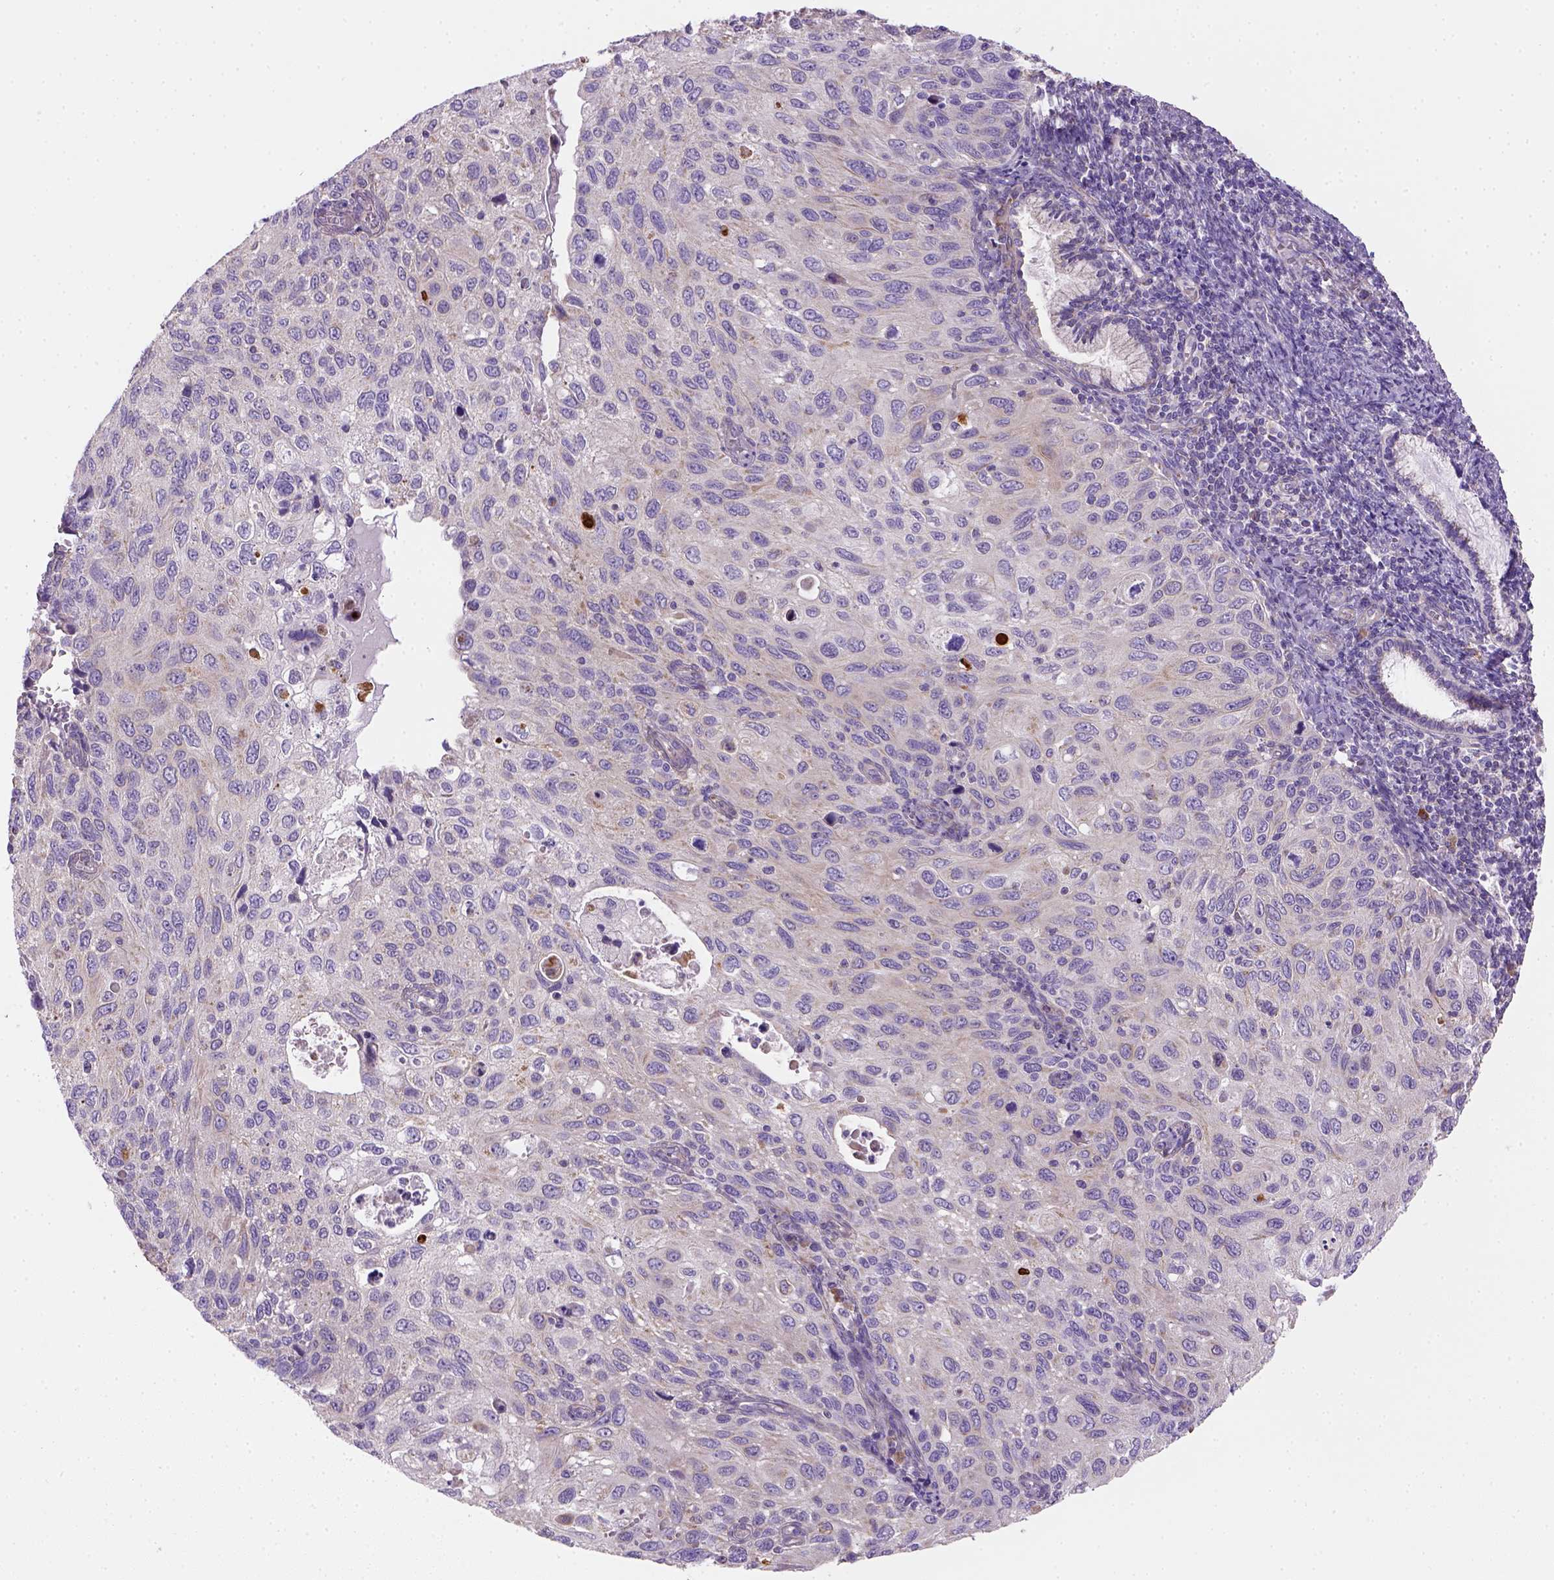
{"staining": {"intensity": "negative", "quantity": "none", "location": "none"}, "tissue": "cervical cancer", "cell_type": "Tumor cells", "image_type": "cancer", "snomed": [{"axis": "morphology", "description": "Squamous cell carcinoma, NOS"}, {"axis": "topography", "description": "Cervix"}], "caption": "DAB immunohistochemical staining of cervical squamous cell carcinoma exhibits no significant positivity in tumor cells.", "gene": "HTRA1", "patient": {"sex": "female", "age": 70}}